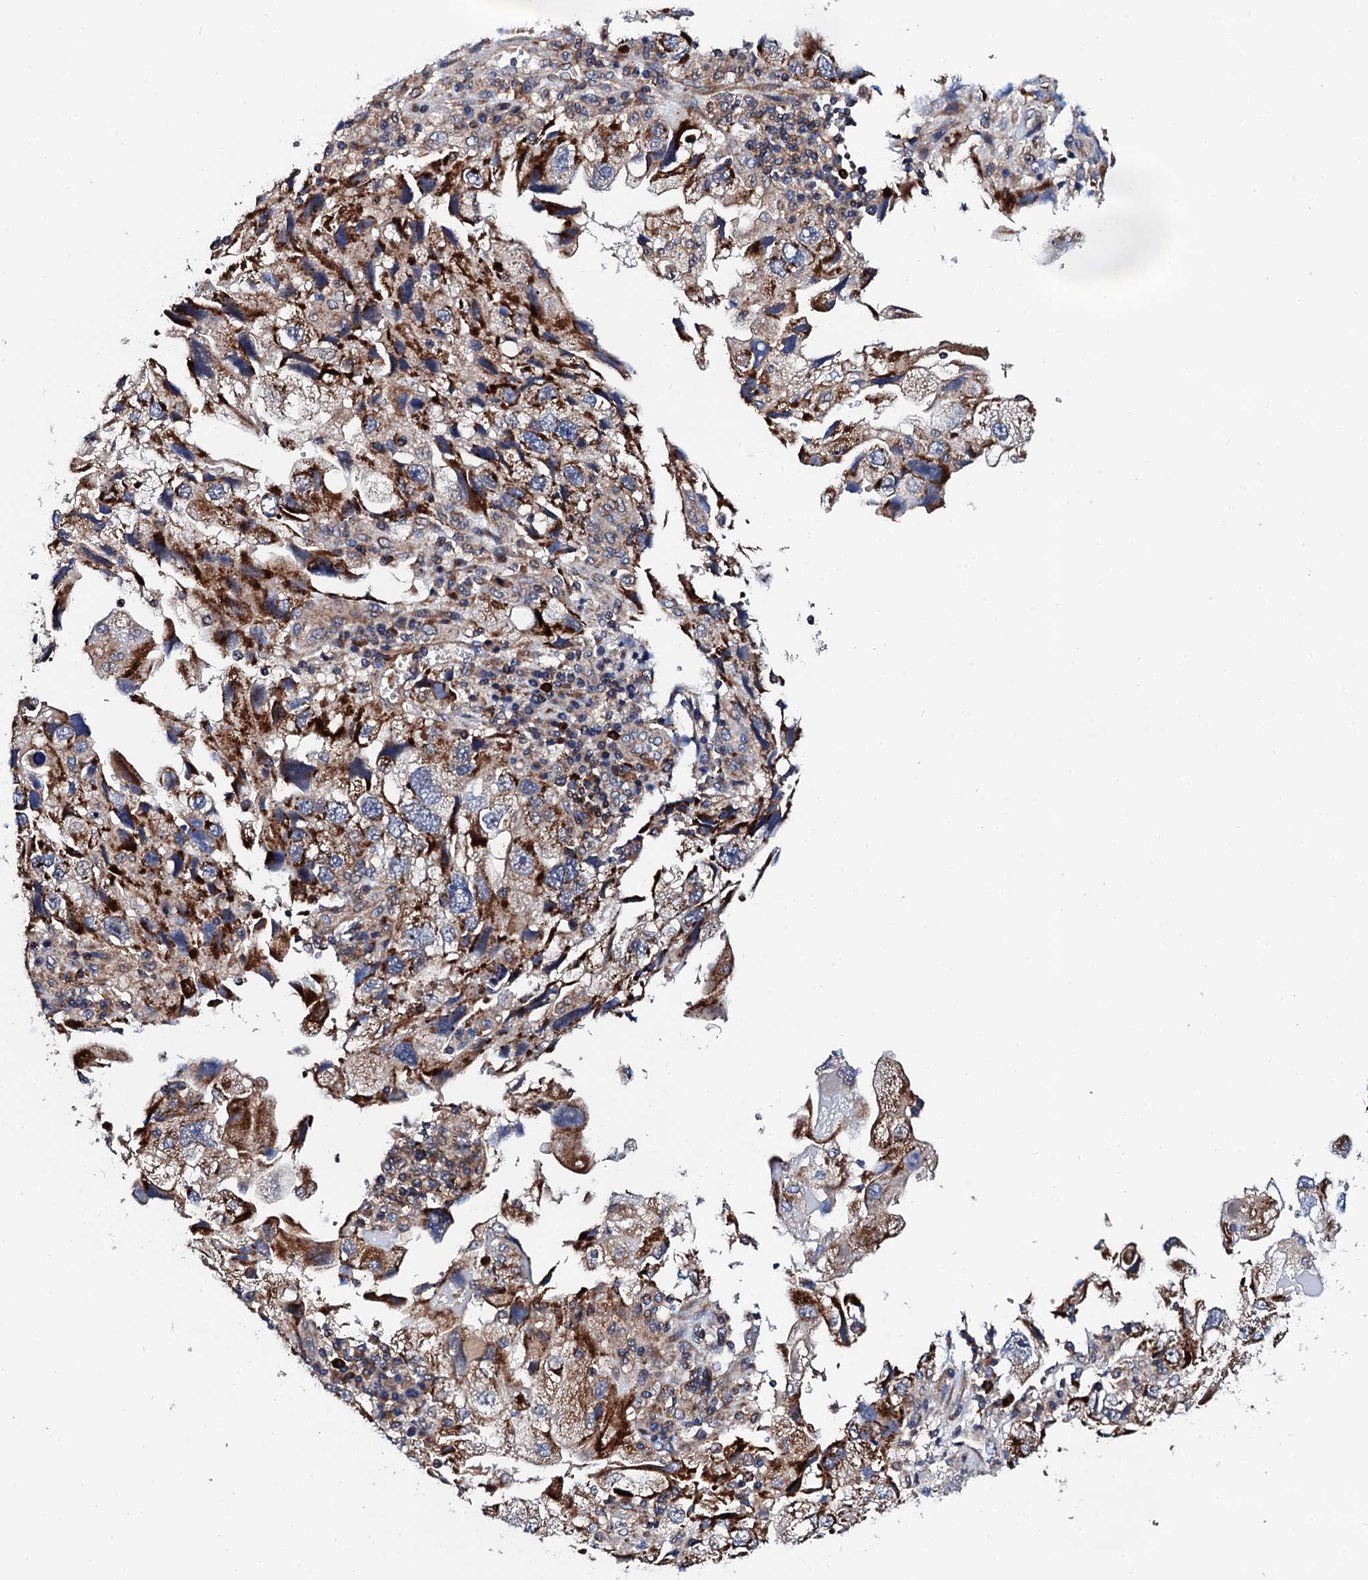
{"staining": {"intensity": "moderate", "quantity": ">75%", "location": "cytoplasmic/membranous"}, "tissue": "endometrial cancer", "cell_type": "Tumor cells", "image_type": "cancer", "snomed": [{"axis": "morphology", "description": "Adenocarcinoma, NOS"}, {"axis": "topography", "description": "Endometrium"}], "caption": "Moderate cytoplasmic/membranous positivity is seen in approximately >75% of tumor cells in endometrial cancer (adenocarcinoma).", "gene": "COG4", "patient": {"sex": "female", "age": 49}}